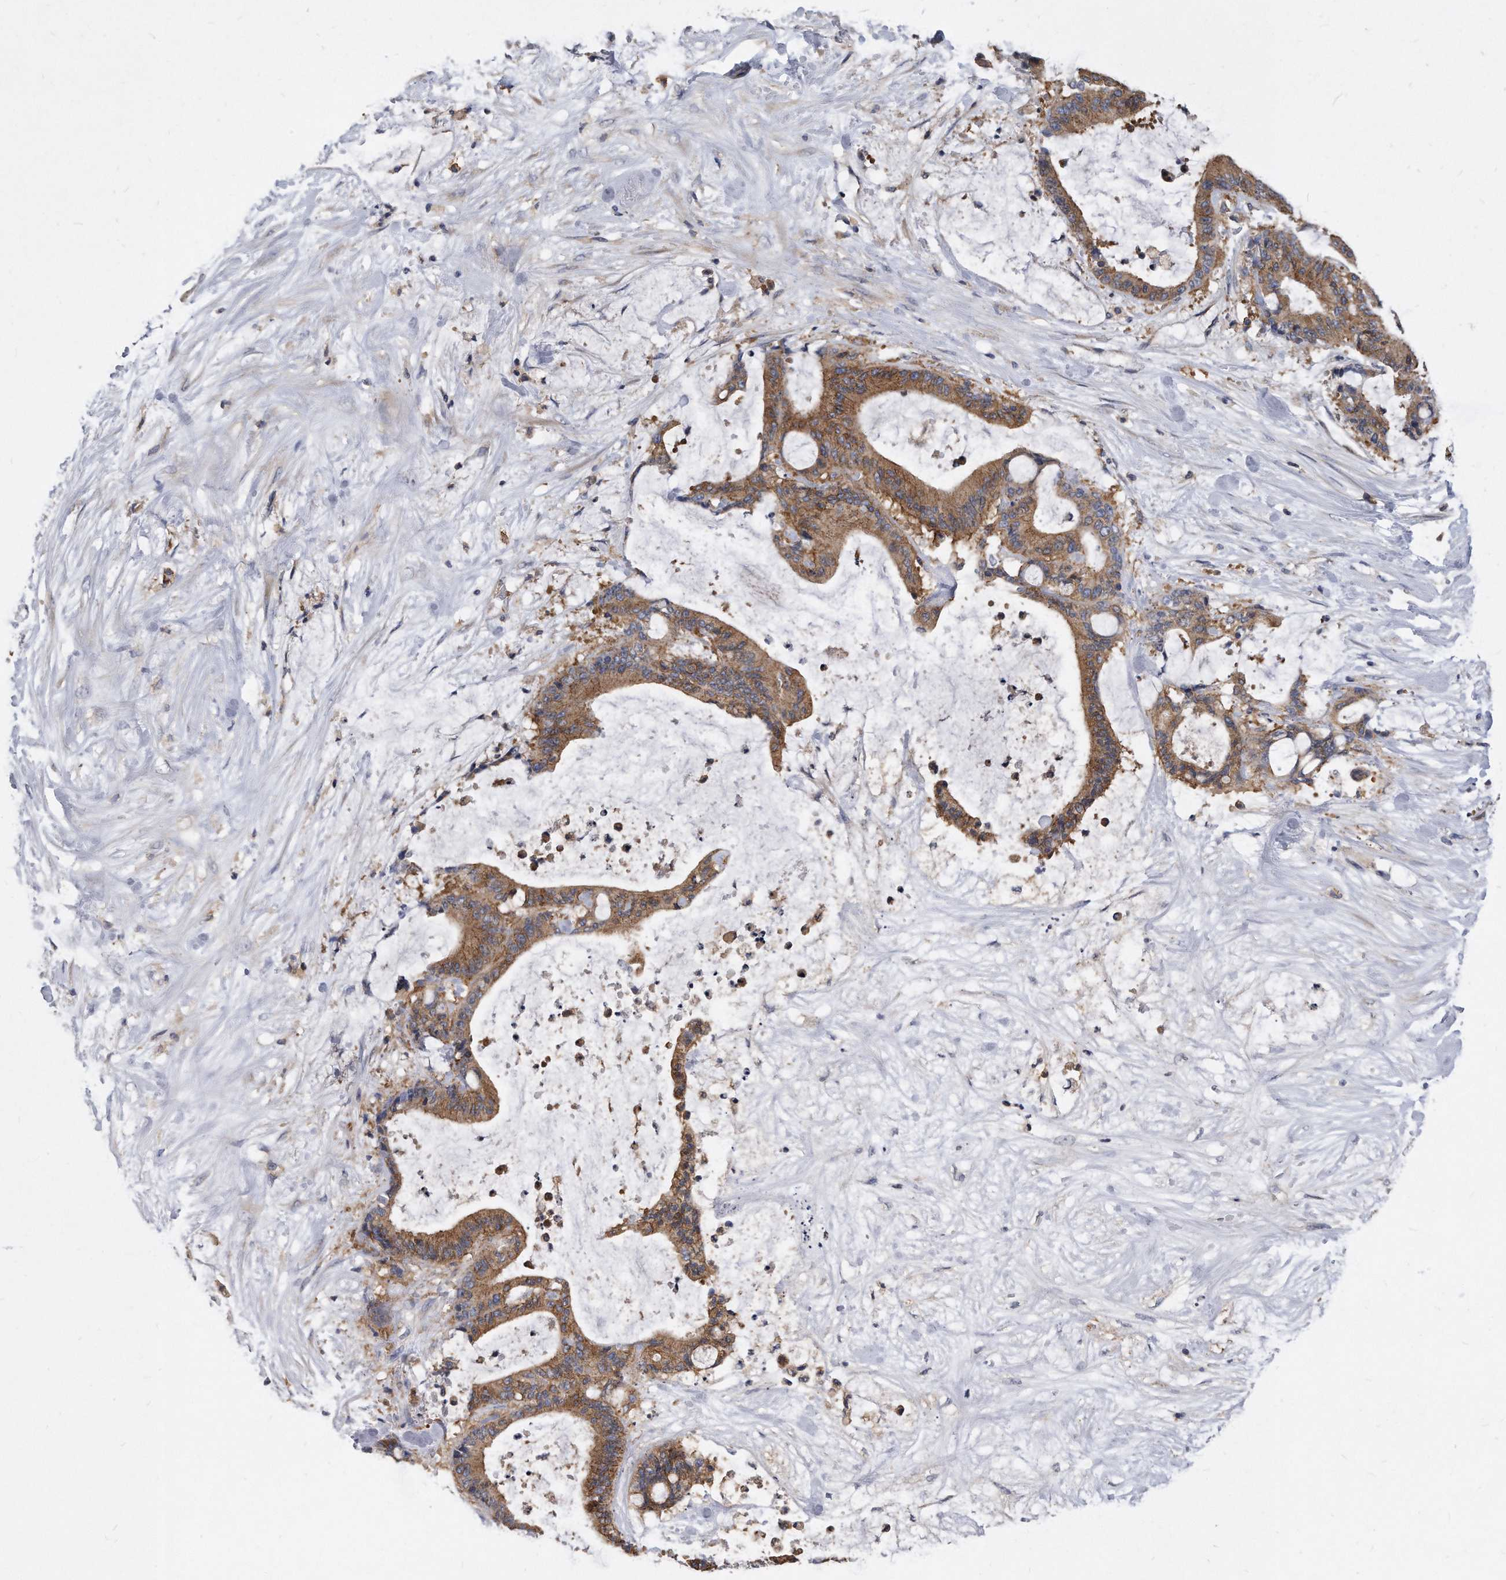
{"staining": {"intensity": "moderate", "quantity": ">75%", "location": "cytoplasmic/membranous"}, "tissue": "liver cancer", "cell_type": "Tumor cells", "image_type": "cancer", "snomed": [{"axis": "morphology", "description": "Cholangiocarcinoma"}, {"axis": "topography", "description": "Liver"}], "caption": "Immunohistochemical staining of cholangiocarcinoma (liver) displays moderate cytoplasmic/membranous protein positivity in approximately >75% of tumor cells. (Stains: DAB (3,3'-diaminobenzidine) in brown, nuclei in blue, Microscopy: brightfield microscopy at high magnification).", "gene": "ATG5", "patient": {"sex": "female", "age": 73}}